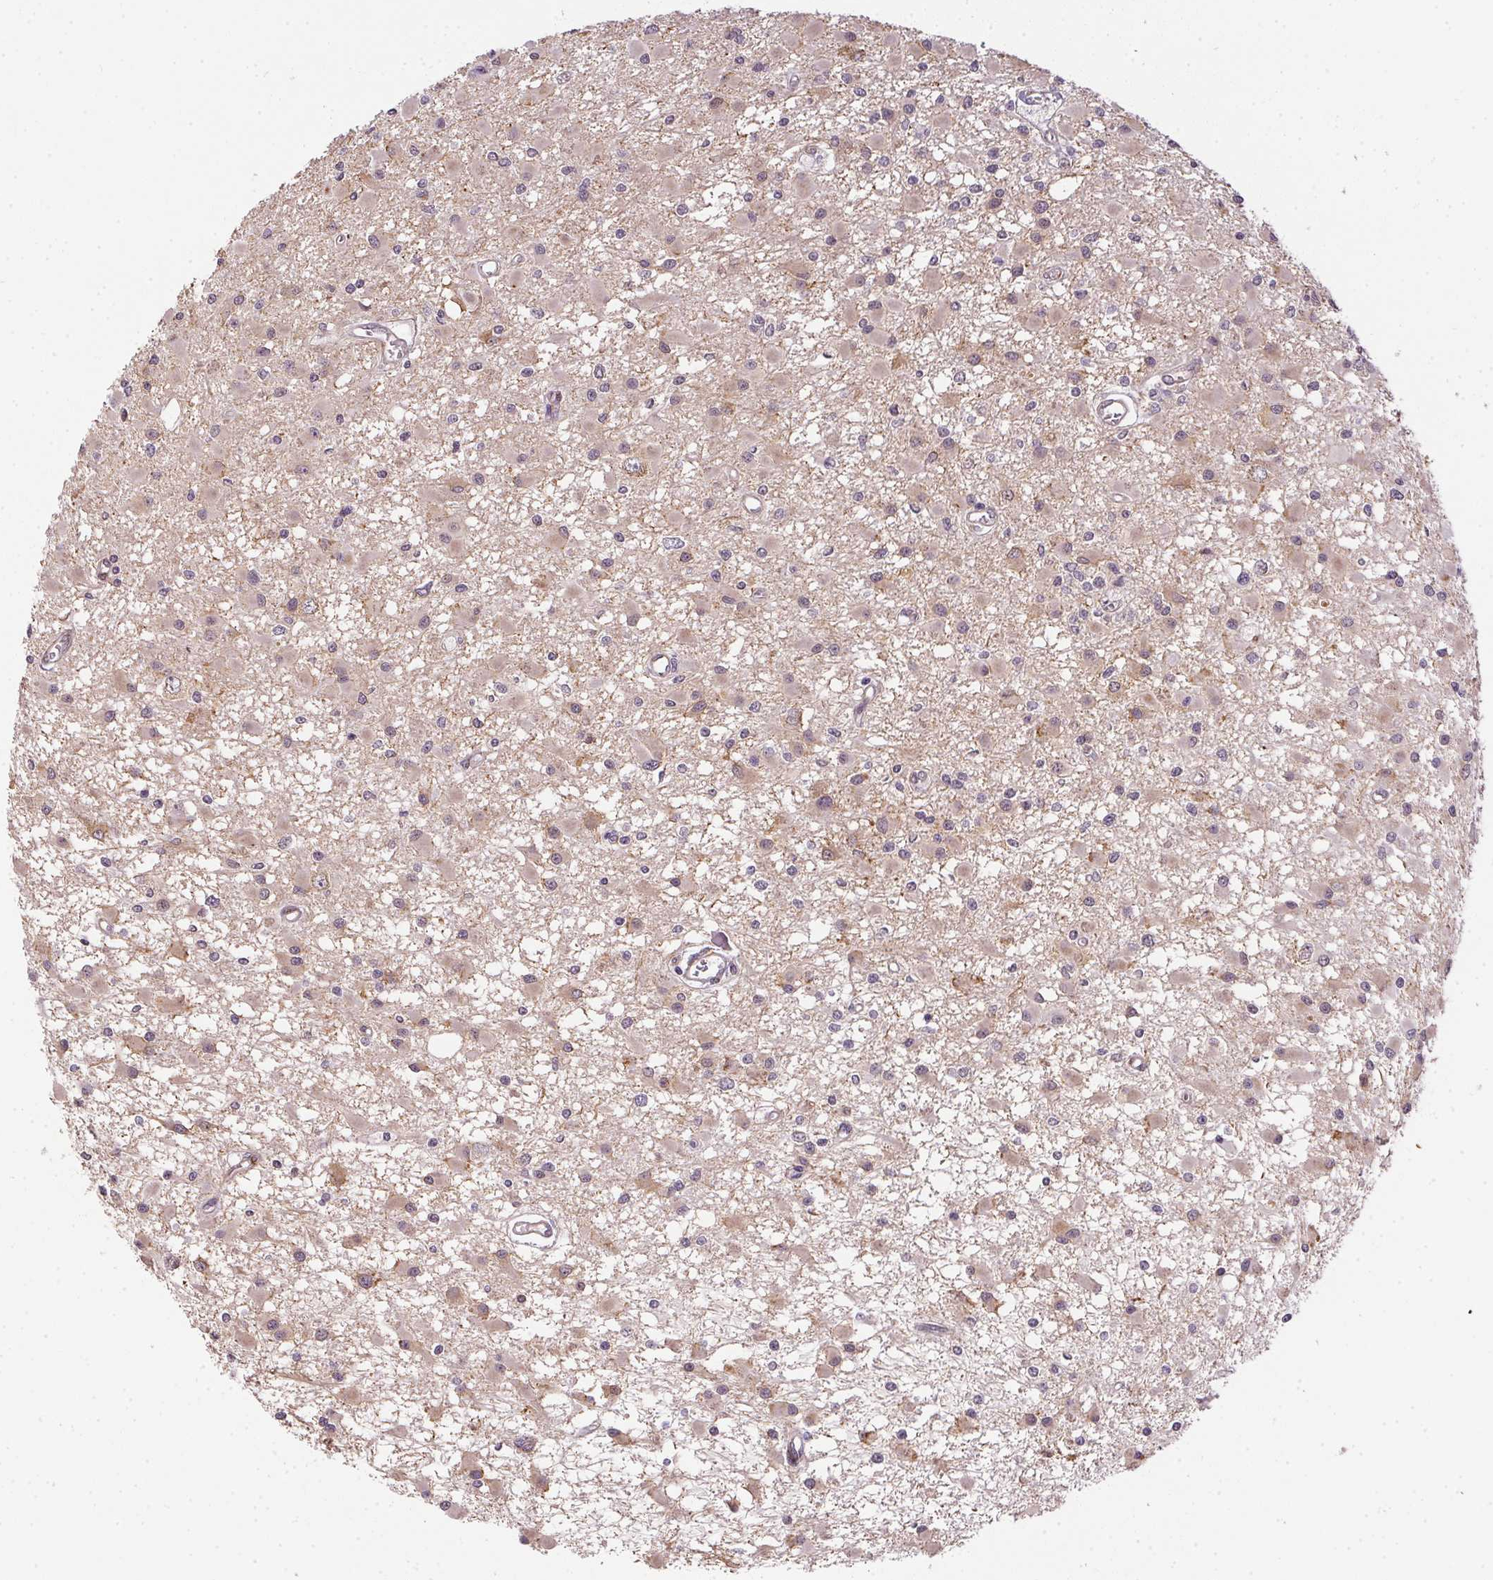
{"staining": {"intensity": "moderate", "quantity": "<25%", "location": "cytoplasmic/membranous"}, "tissue": "glioma", "cell_type": "Tumor cells", "image_type": "cancer", "snomed": [{"axis": "morphology", "description": "Glioma, malignant, High grade"}, {"axis": "topography", "description": "Brain"}], "caption": "A high-resolution photomicrograph shows immunohistochemistry staining of glioma, which shows moderate cytoplasmic/membranous positivity in approximately <25% of tumor cells. (DAB (3,3'-diaminobenzidine) IHC, brown staining for protein, blue staining for nuclei).", "gene": "CFAP92", "patient": {"sex": "male", "age": 54}}